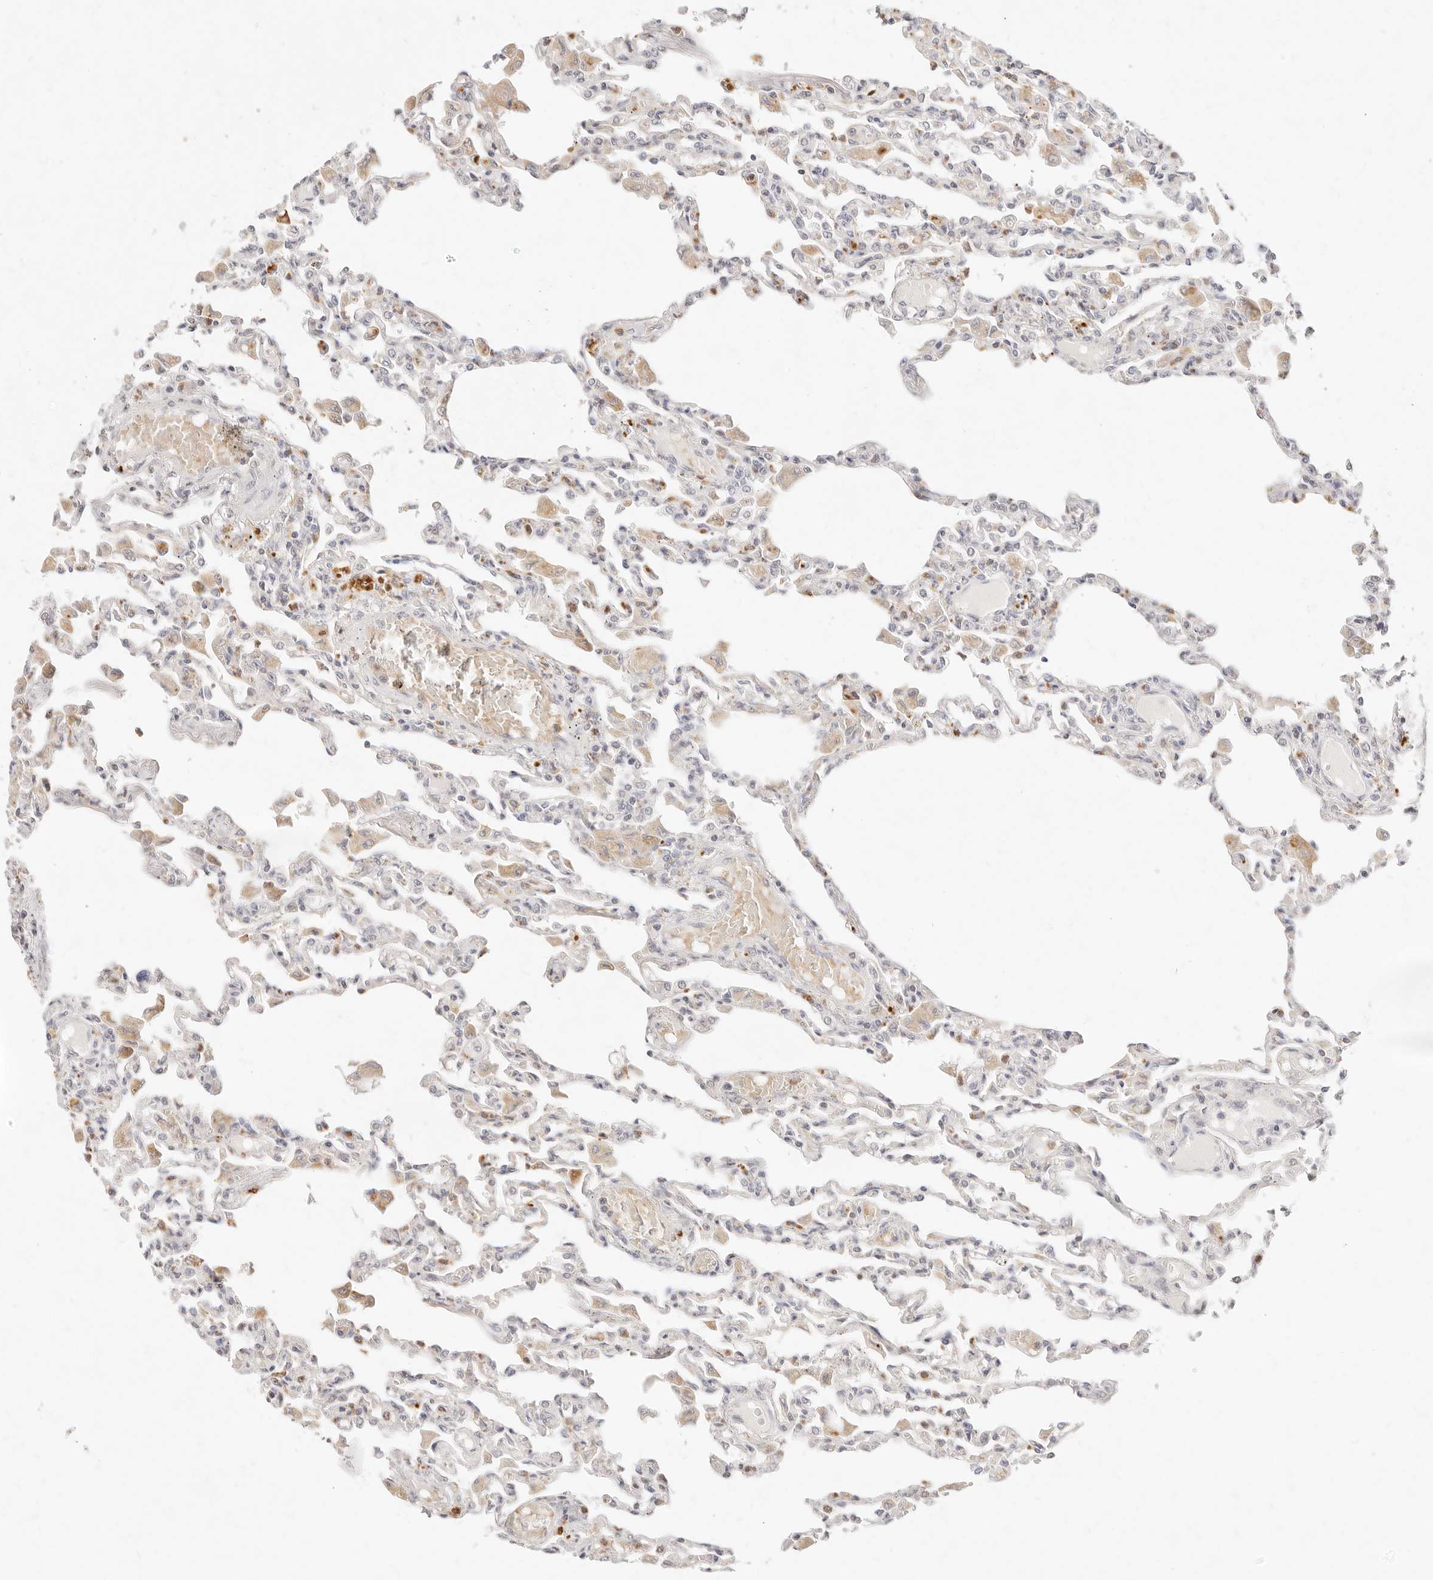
{"staining": {"intensity": "weak", "quantity": "25%-75%", "location": "nuclear"}, "tissue": "lung", "cell_type": "Alveolar cells", "image_type": "normal", "snomed": [{"axis": "morphology", "description": "Normal tissue, NOS"}, {"axis": "topography", "description": "Bronchus"}, {"axis": "topography", "description": "Lung"}], "caption": "Protein staining reveals weak nuclear staining in about 25%-75% of alveolar cells in unremarkable lung. The protein of interest is stained brown, and the nuclei are stained in blue (DAB IHC with brightfield microscopy, high magnification).", "gene": "ASCL3", "patient": {"sex": "female", "age": 49}}